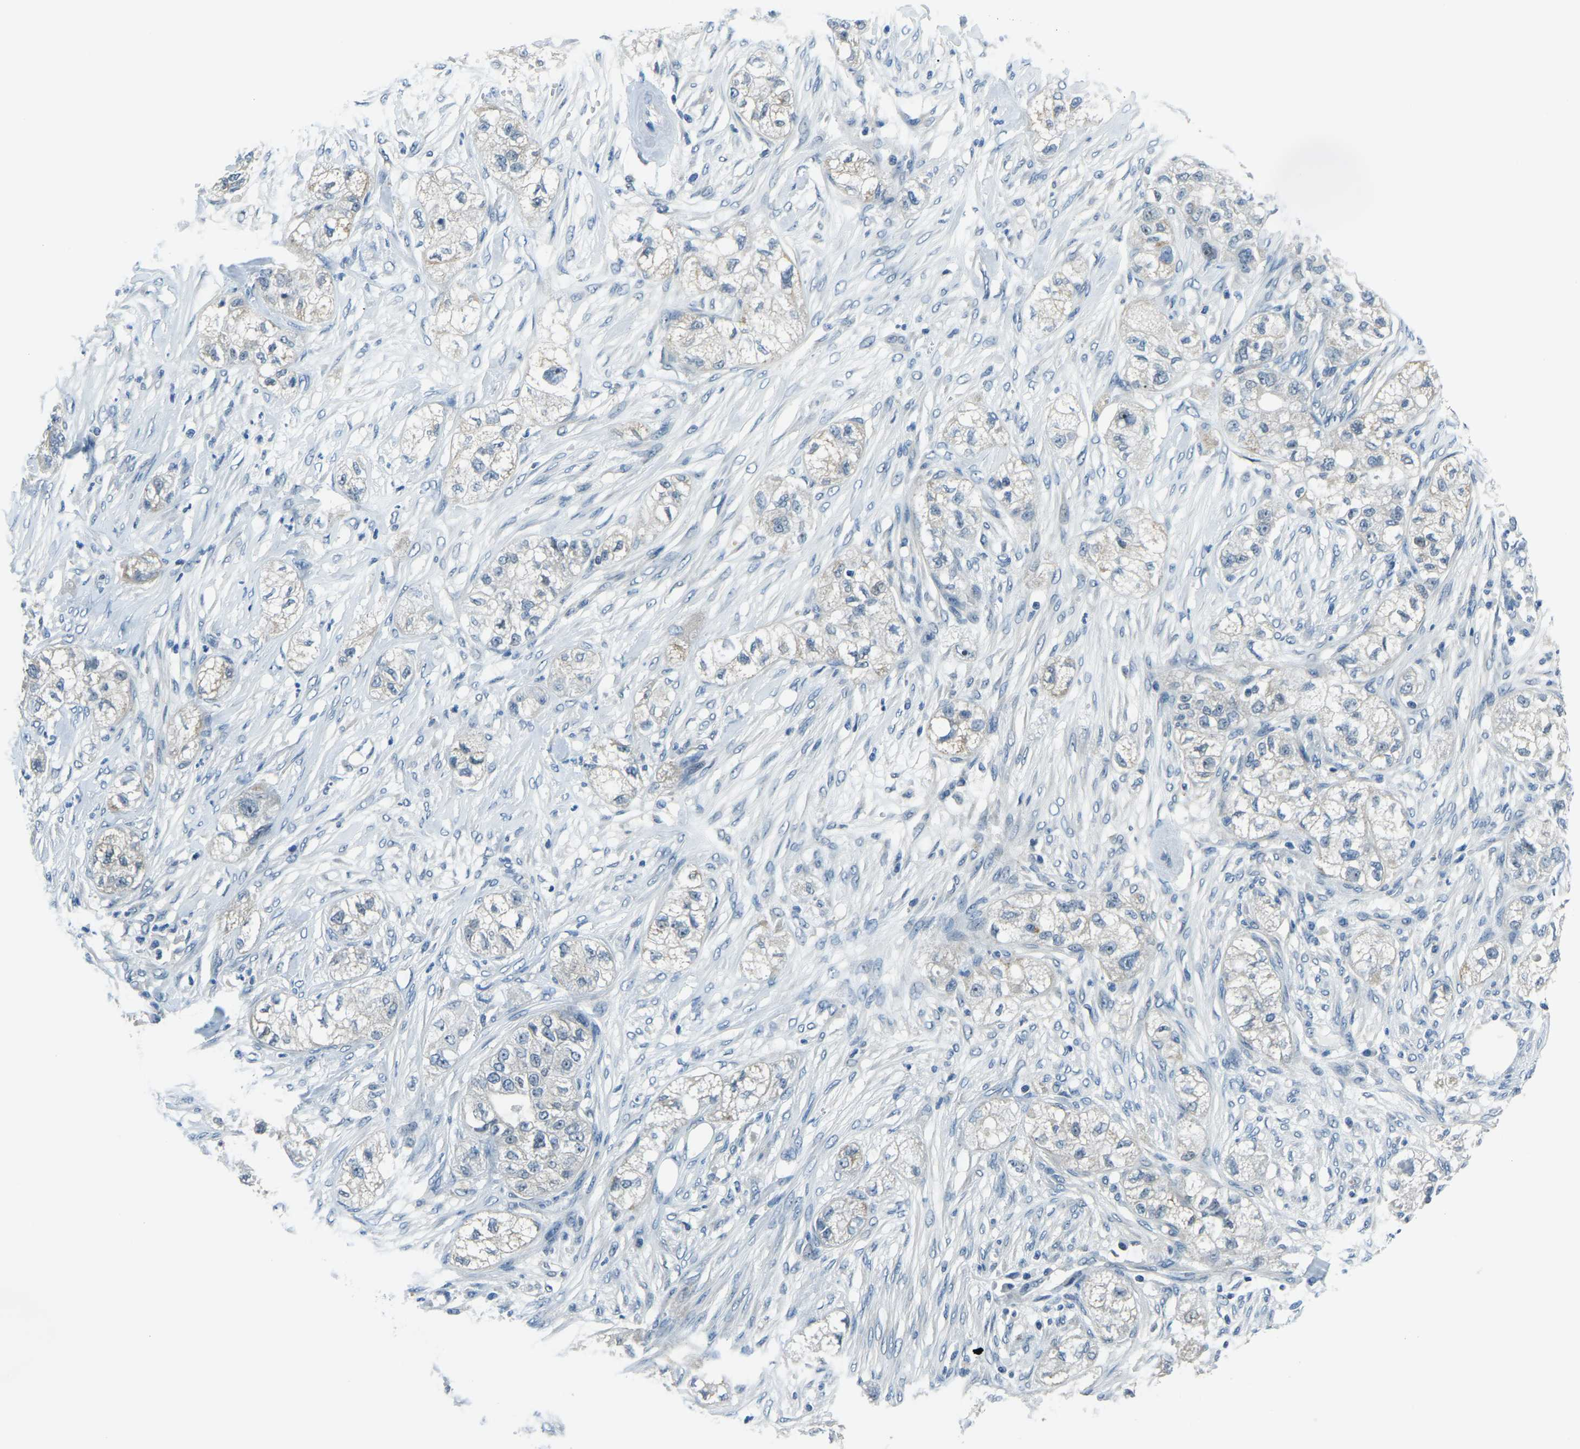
{"staining": {"intensity": "negative", "quantity": "none", "location": "none"}, "tissue": "pancreatic cancer", "cell_type": "Tumor cells", "image_type": "cancer", "snomed": [{"axis": "morphology", "description": "Adenocarcinoma, NOS"}, {"axis": "topography", "description": "Pancreas"}], "caption": "IHC histopathology image of human pancreatic cancer (adenocarcinoma) stained for a protein (brown), which displays no positivity in tumor cells. Brightfield microscopy of immunohistochemistry (IHC) stained with DAB (brown) and hematoxylin (blue), captured at high magnification.", "gene": "RRP1", "patient": {"sex": "female", "age": 78}}